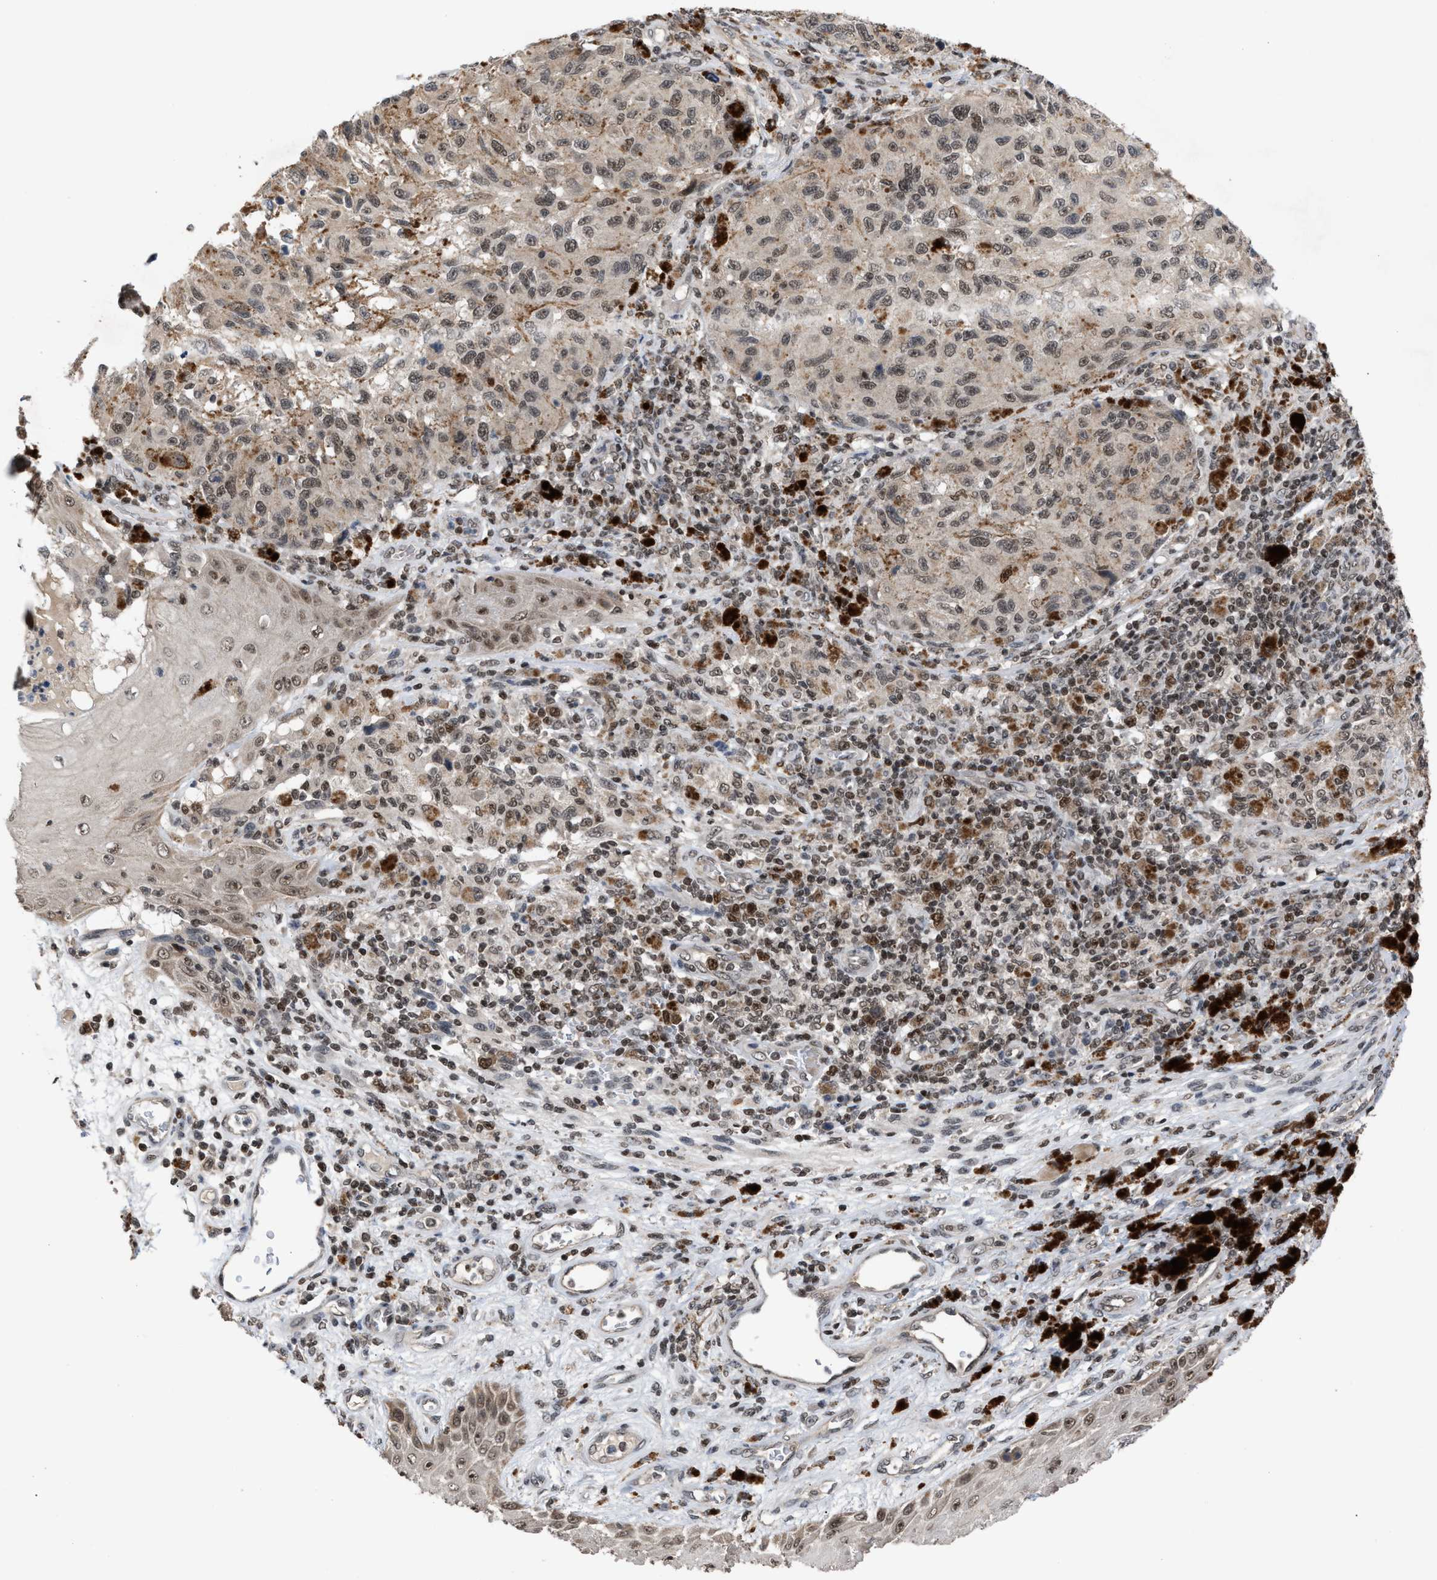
{"staining": {"intensity": "weak", "quantity": ">75%", "location": "nuclear"}, "tissue": "melanoma", "cell_type": "Tumor cells", "image_type": "cancer", "snomed": [{"axis": "morphology", "description": "Malignant melanoma, NOS"}, {"axis": "topography", "description": "Skin"}], "caption": "Weak nuclear positivity is identified in about >75% of tumor cells in melanoma.", "gene": "C9orf78", "patient": {"sex": "female", "age": 73}}